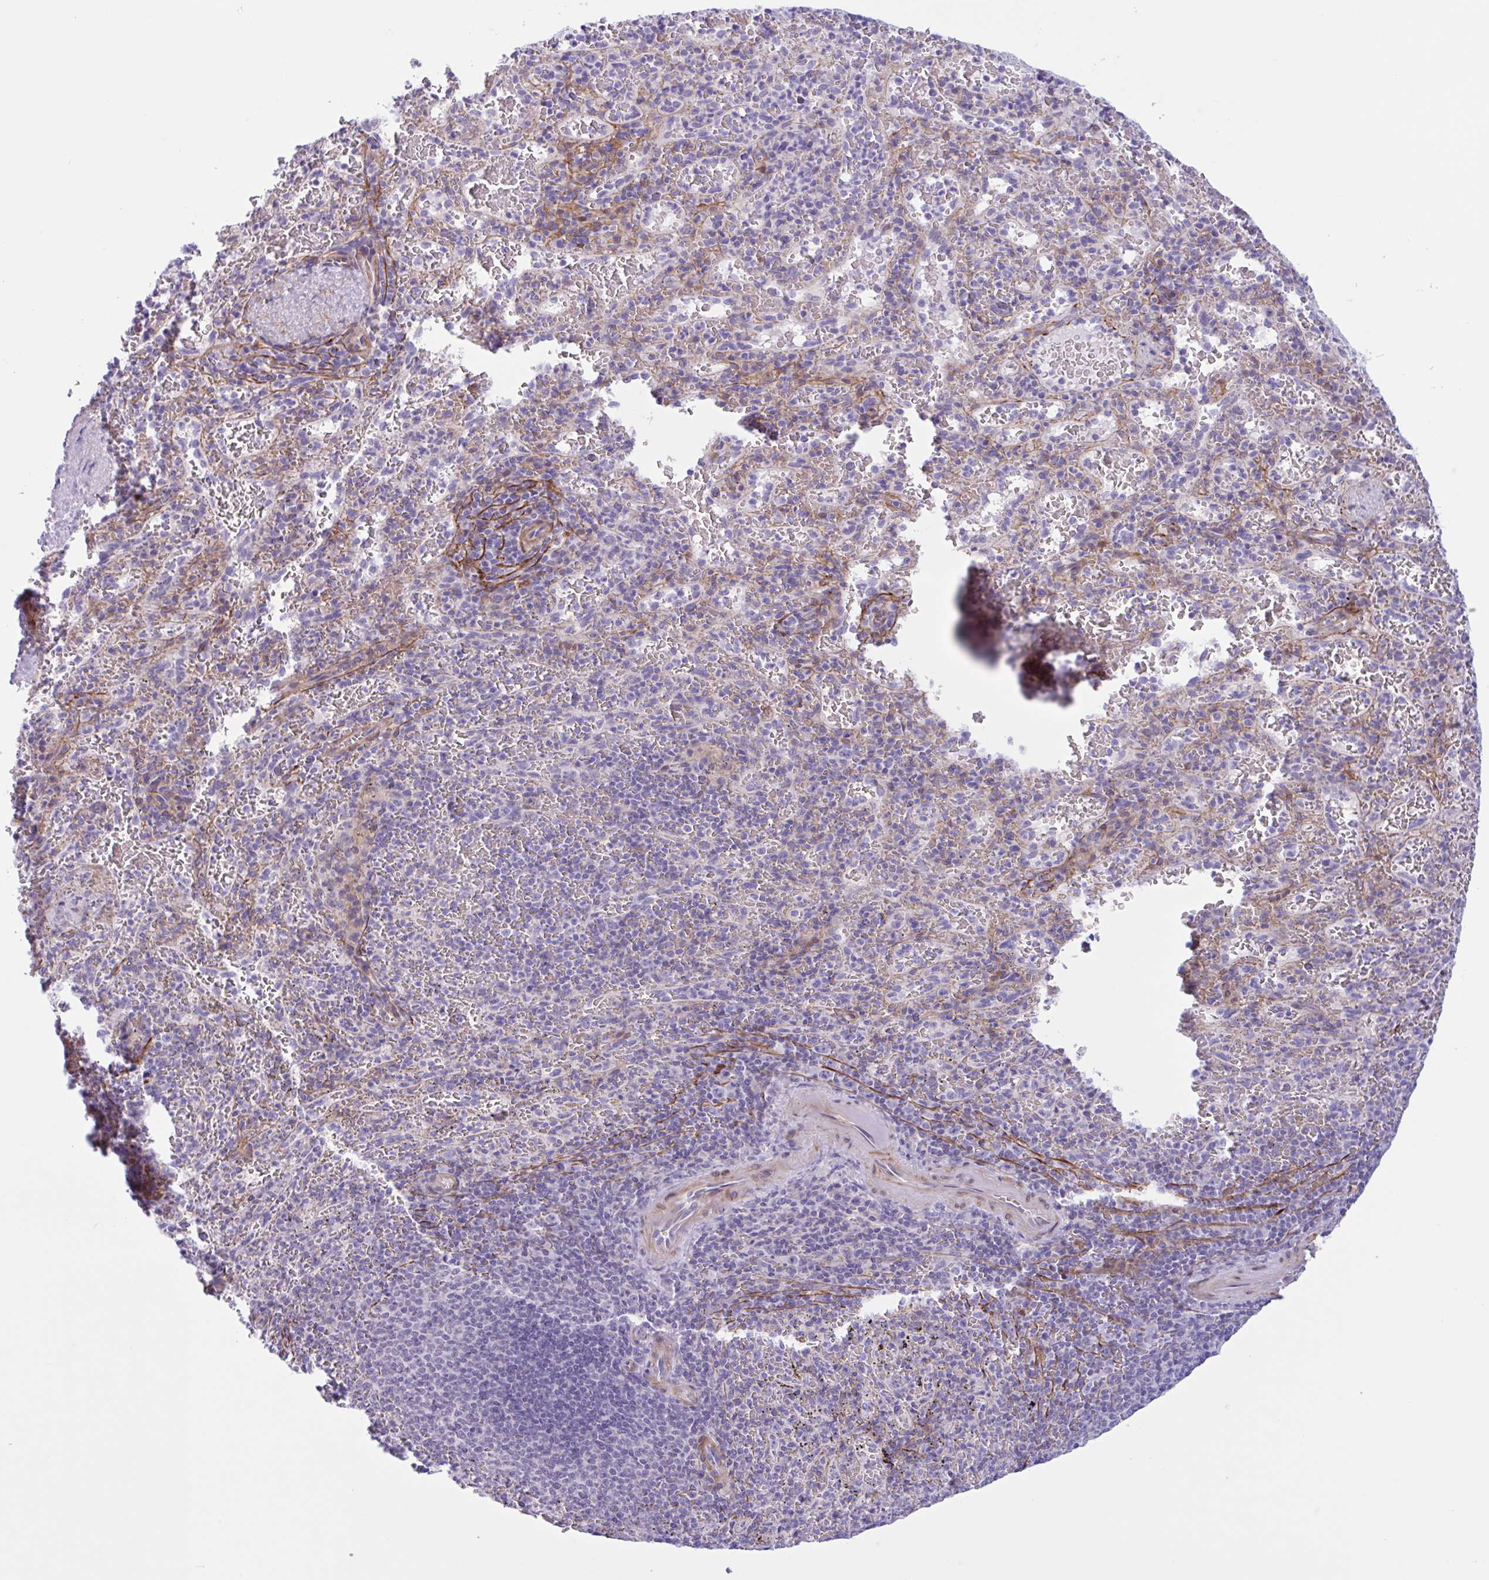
{"staining": {"intensity": "negative", "quantity": "none", "location": "none"}, "tissue": "spleen", "cell_type": "Cells in red pulp", "image_type": "normal", "snomed": [{"axis": "morphology", "description": "Normal tissue, NOS"}, {"axis": "topography", "description": "Spleen"}], "caption": "Protein analysis of unremarkable spleen displays no significant positivity in cells in red pulp. Nuclei are stained in blue.", "gene": "AHCYL2", "patient": {"sex": "male", "age": 57}}